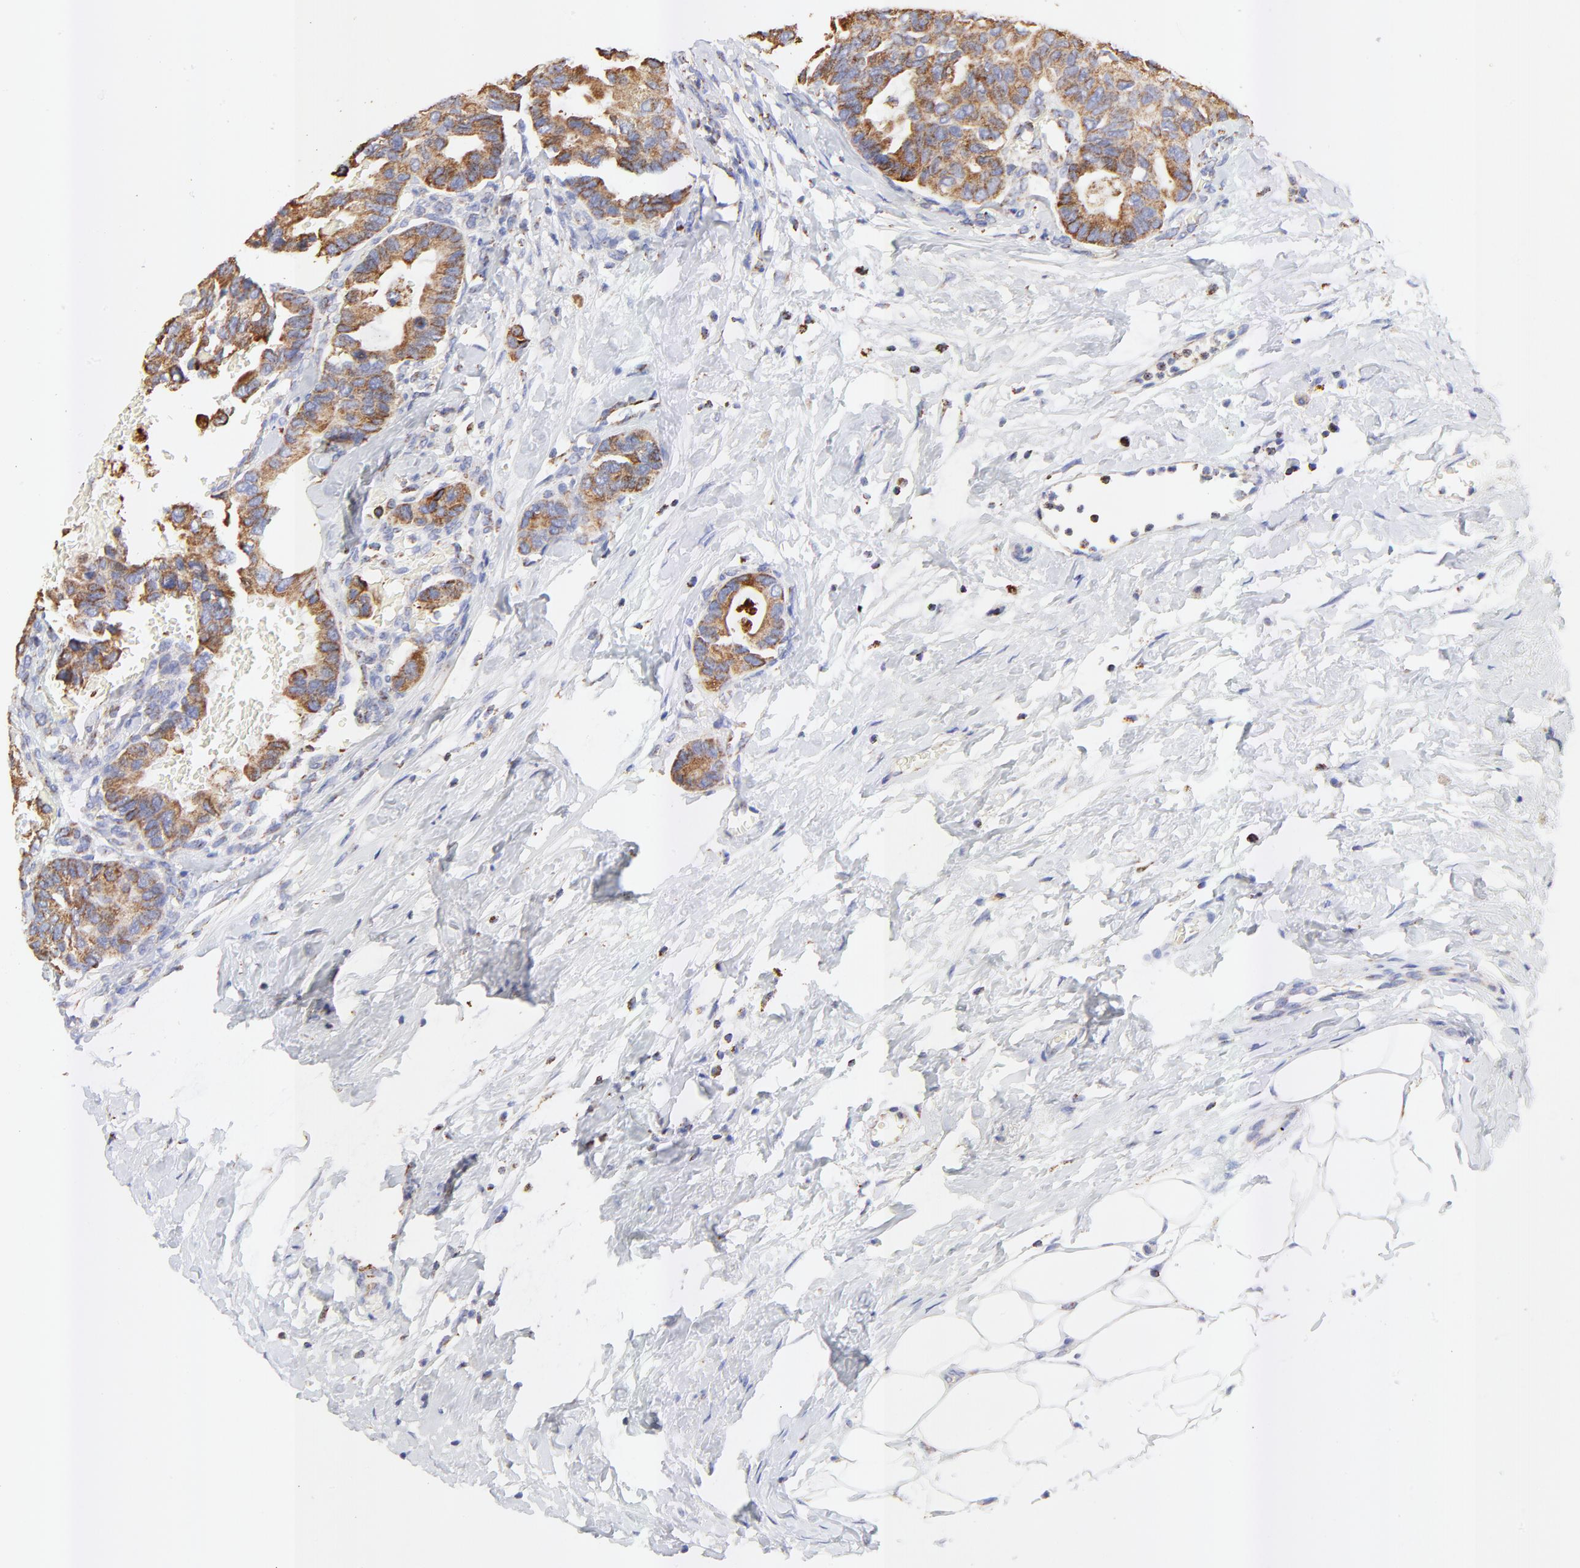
{"staining": {"intensity": "strong", "quantity": ">75%", "location": "cytoplasmic/membranous"}, "tissue": "breast cancer", "cell_type": "Tumor cells", "image_type": "cancer", "snomed": [{"axis": "morphology", "description": "Duct carcinoma"}, {"axis": "topography", "description": "Breast"}], "caption": "Protein expression analysis of breast cancer exhibits strong cytoplasmic/membranous positivity in about >75% of tumor cells.", "gene": "COX4I1", "patient": {"sex": "female", "age": 69}}